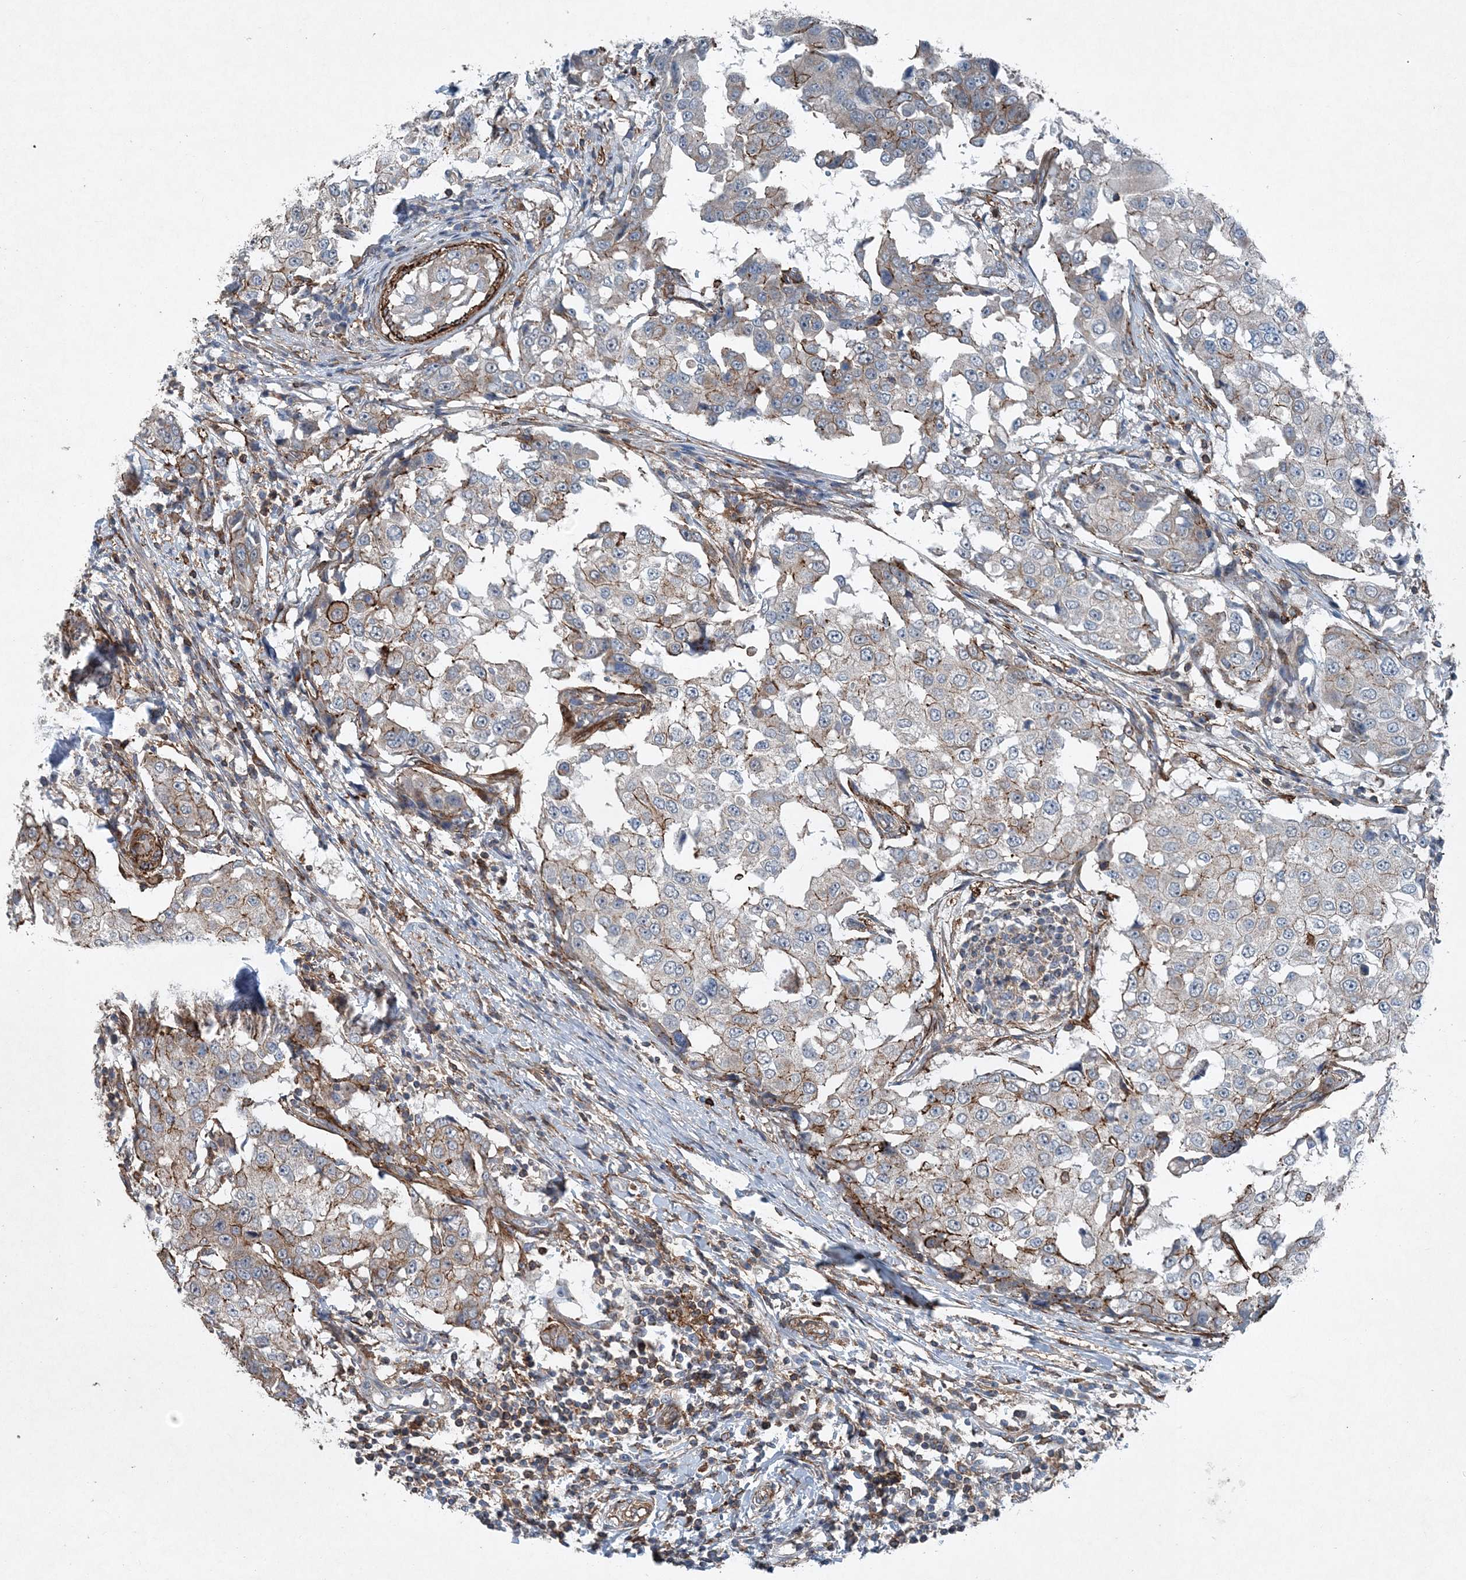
{"staining": {"intensity": "moderate", "quantity": "<25%", "location": "cytoplasmic/membranous"}, "tissue": "breast cancer", "cell_type": "Tumor cells", "image_type": "cancer", "snomed": [{"axis": "morphology", "description": "Duct carcinoma"}, {"axis": "topography", "description": "Breast"}], "caption": "Breast cancer (infiltrating ductal carcinoma) stained with a protein marker demonstrates moderate staining in tumor cells.", "gene": "DGUOK", "patient": {"sex": "female", "age": 27}}